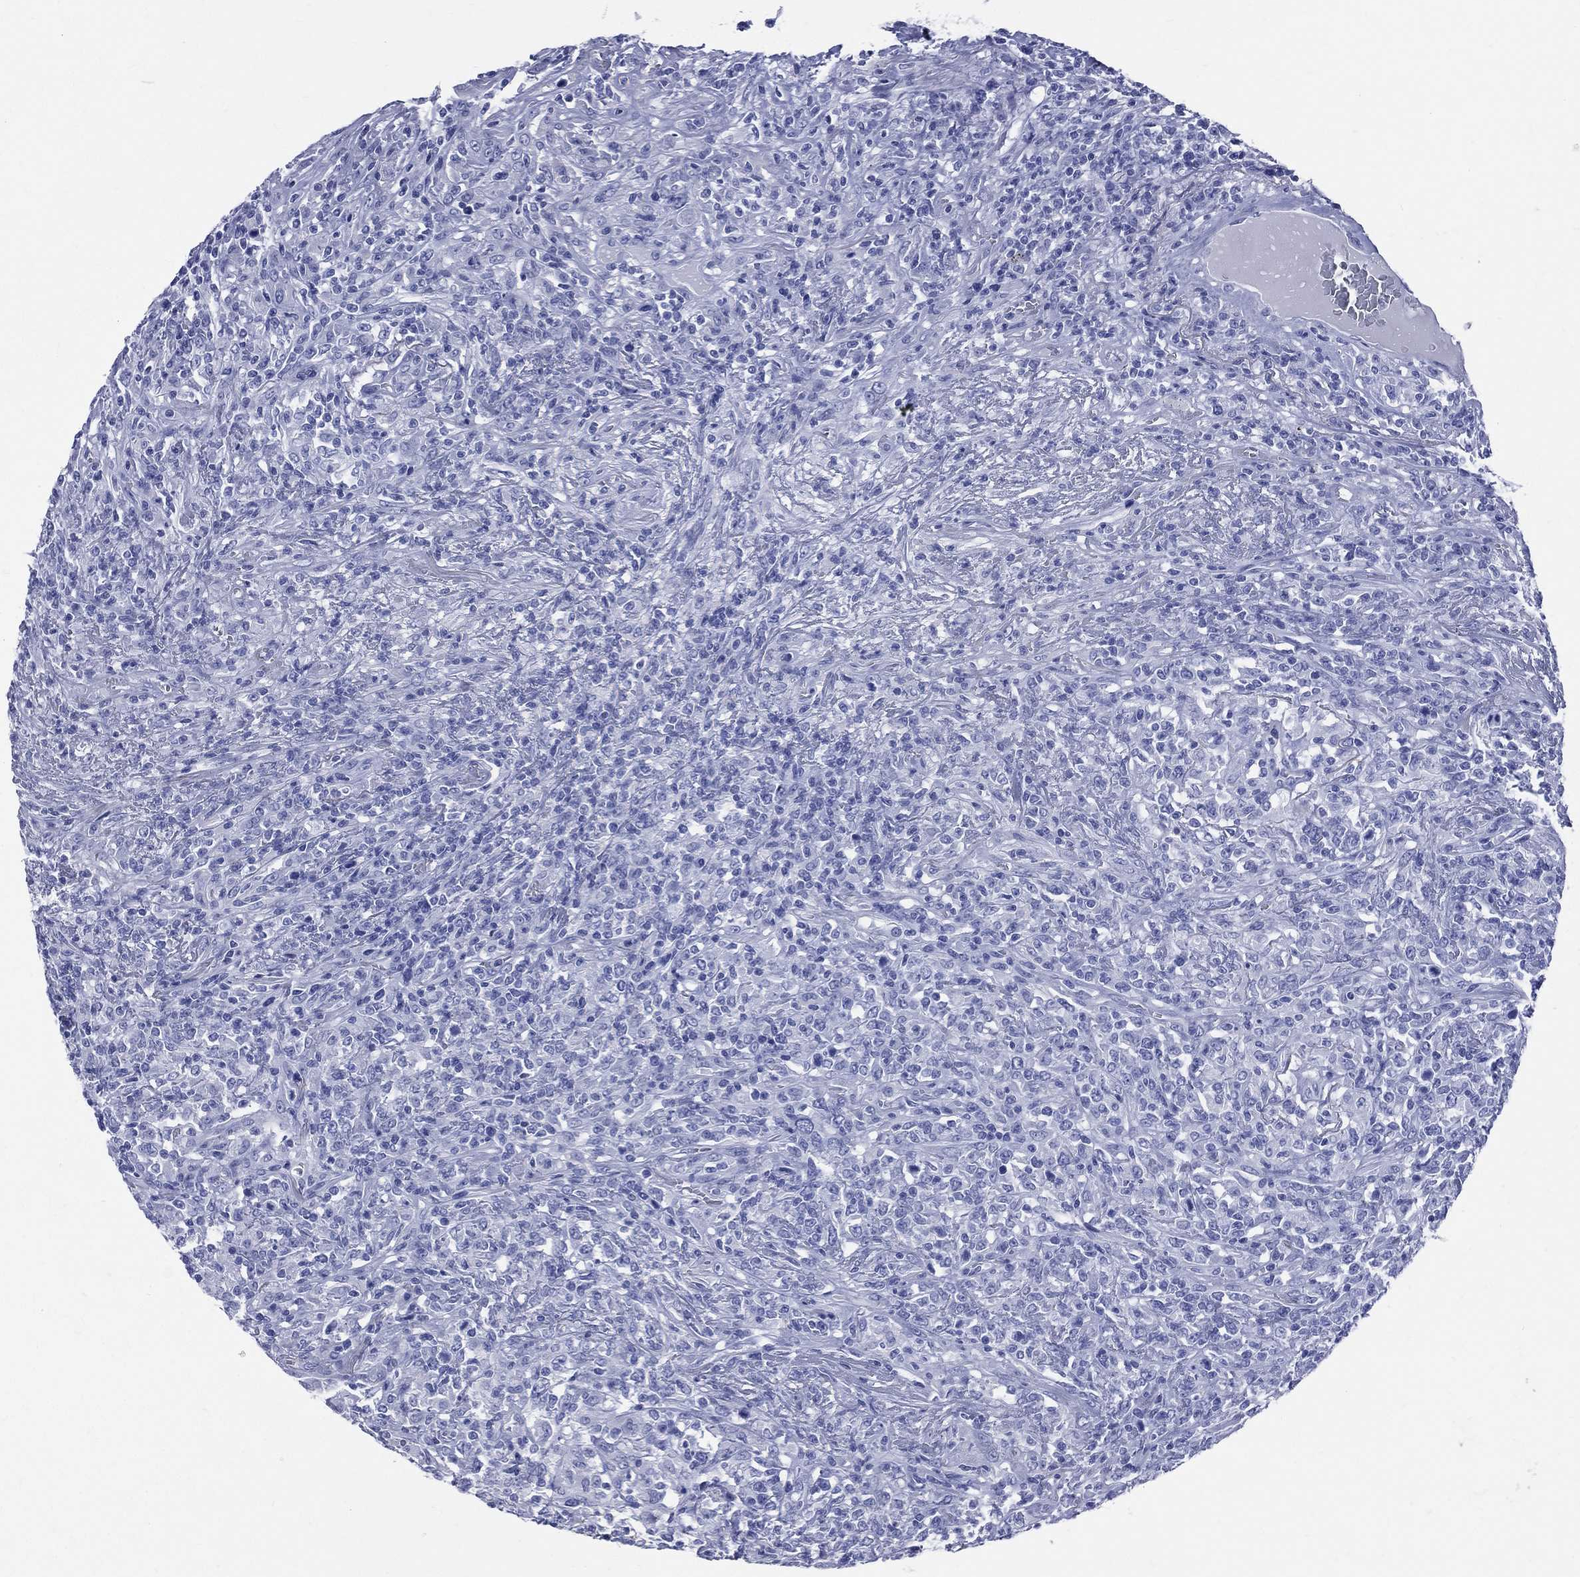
{"staining": {"intensity": "negative", "quantity": "none", "location": "none"}, "tissue": "lymphoma", "cell_type": "Tumor cells", "image_type": "cancer", "snomed": [{"axis": "morphology", "description": "Malignant lymphoma, non-Hodgkin's type, High grade"}, {"axis": "topography", "description": "Lung"}], "caption": "A high-resolution image shows immunohistochemistry (IHC) staining of high-grade malignant lymphoma, non-Hodgkin's type, which demonstrates no significant positivity in tumor cells.", "gene": "SYP", "patient": {"sex": "male", "age": 79}}